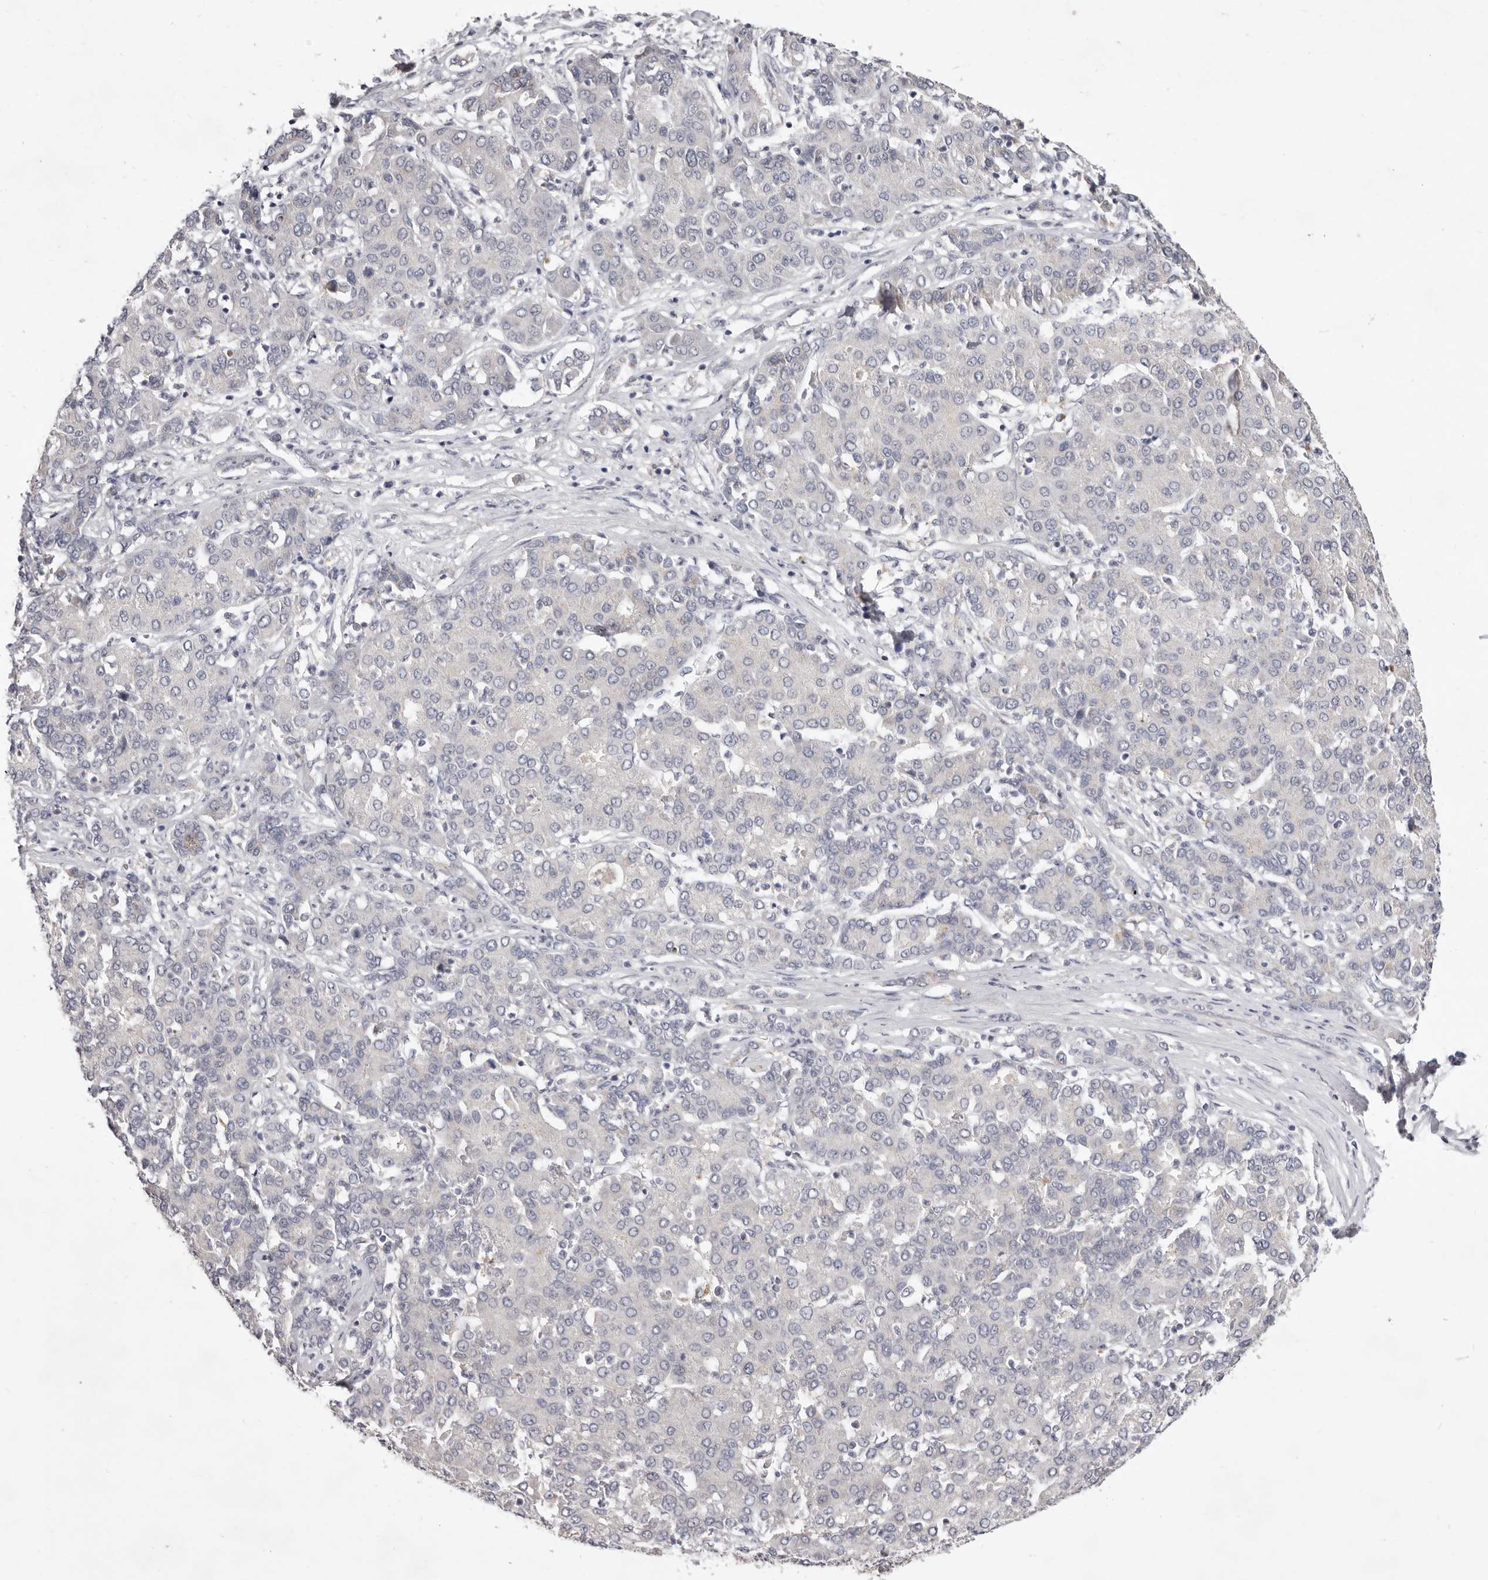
{"staining": {"intensity": "negative", "quantity": "none", "location": "none"}, "tissue": "liver cancer", "cell_type": "Tumor cells", "image_type": "cancer", "snomed": [{"axis": "morphology", "description": "Carcinoma, Hepatocellular, NOS"}, {"axis": "topography", "description": "Liver"}], "caption": "High magnification brightfield microscopy of liver cancer stained with DAB (3,3'-diaminobenzidine) (brown) and counterstained with hematoxylin (blue): tumor cells show no significant positivity.", "gene": "GARNL3", "patient": {"sex": "male", "age": 65}}